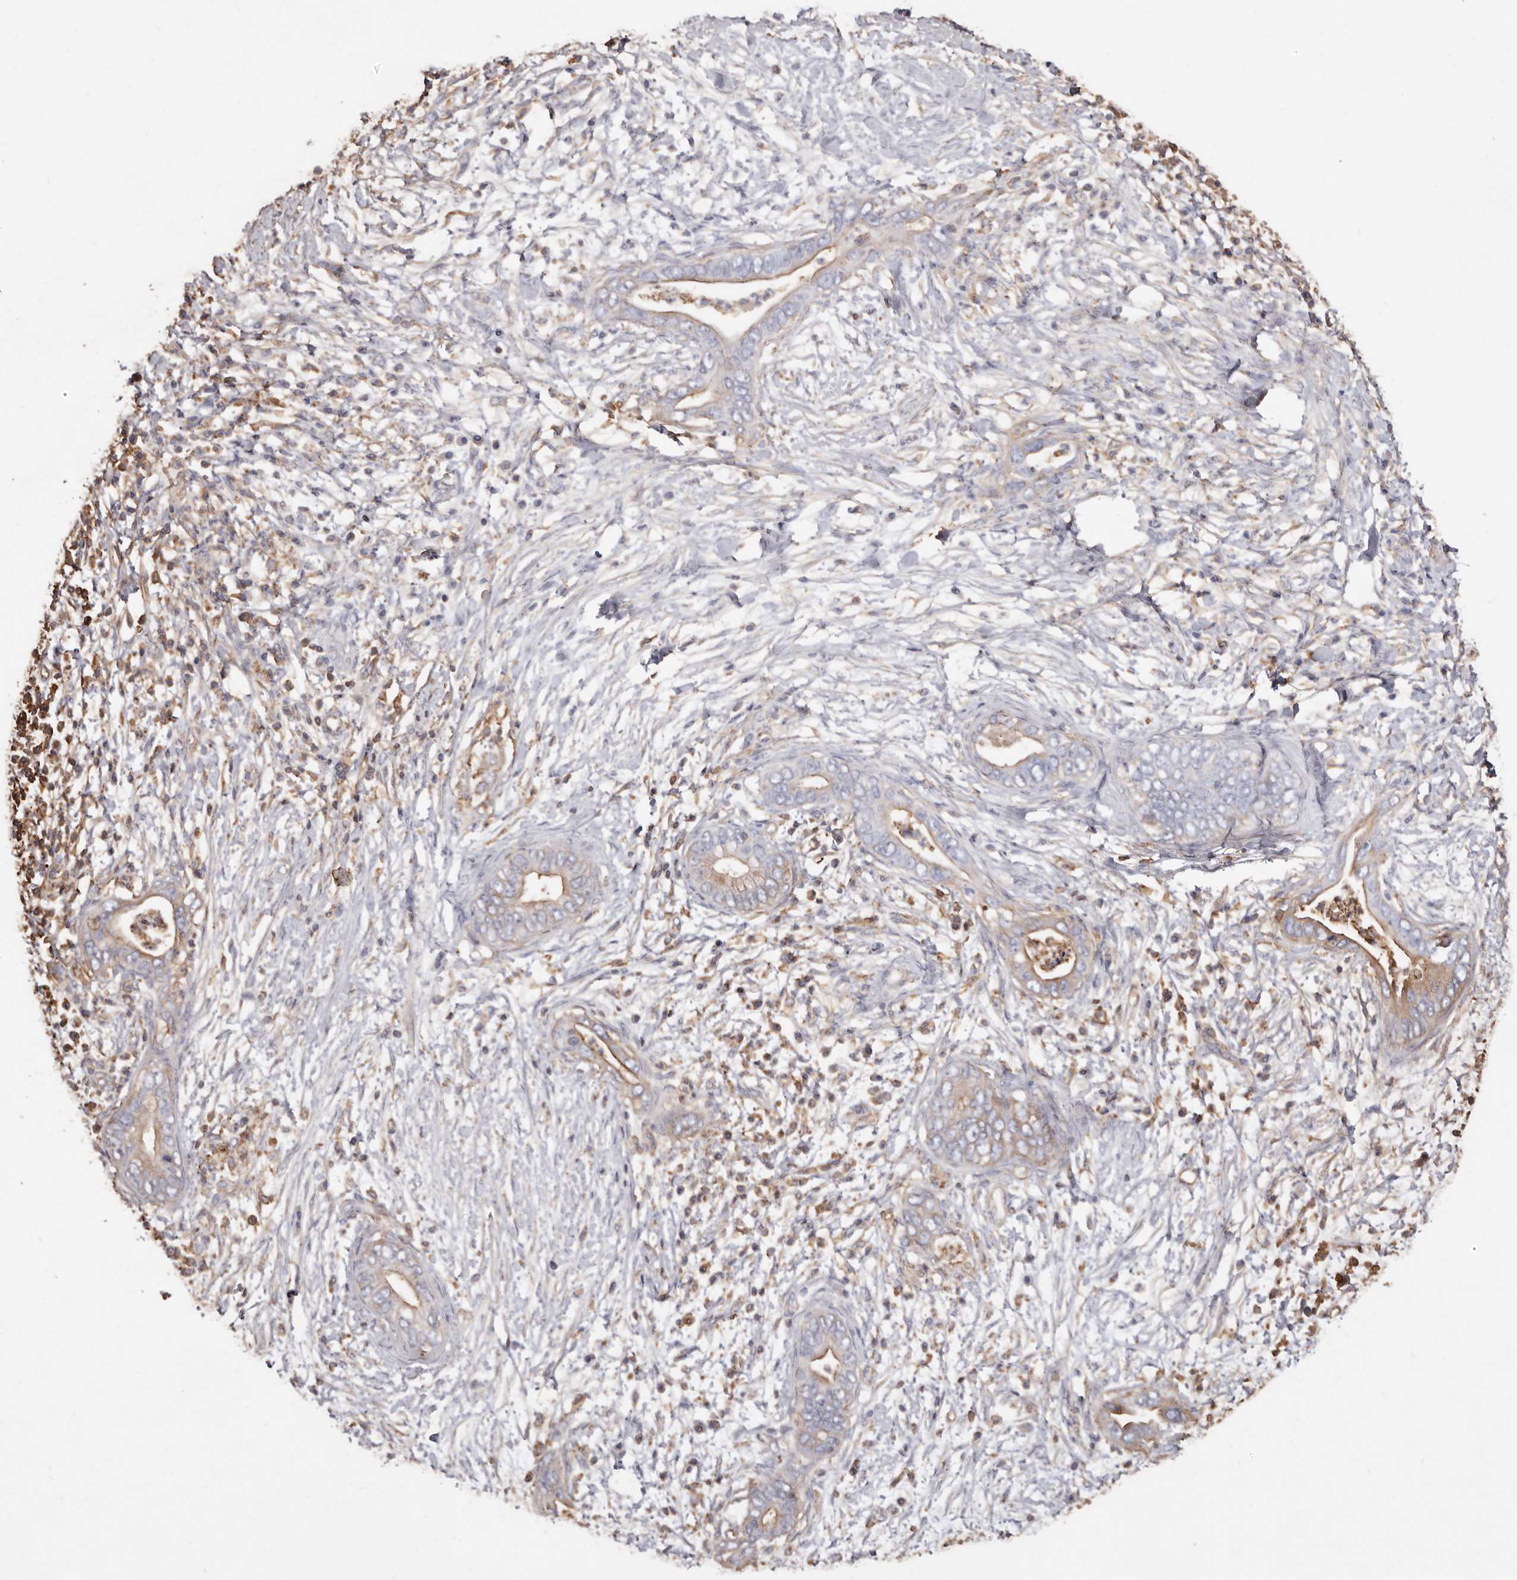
{"staining": {"intensity": "moderate", "quantity": "25%-75%", "location": "cytoplasmic/membranous"}, "tissue": "pancreatic cancer", "cell_type": "Tumor cells", "image_type": "cancer", "snomed": [{"axis": "morphology", "description": "Adenocarcinoma, NOS"}, {"axis": "topography", "description": "Pancreas"}], "caption": "Tumor cells demonstrate moderate cytoplasmic/membranous positivity in approximately 25%-75% of cells in pancreatic cancer.", "gene": "COQ8B", "patient": {"sex": "male", "age": 75}}